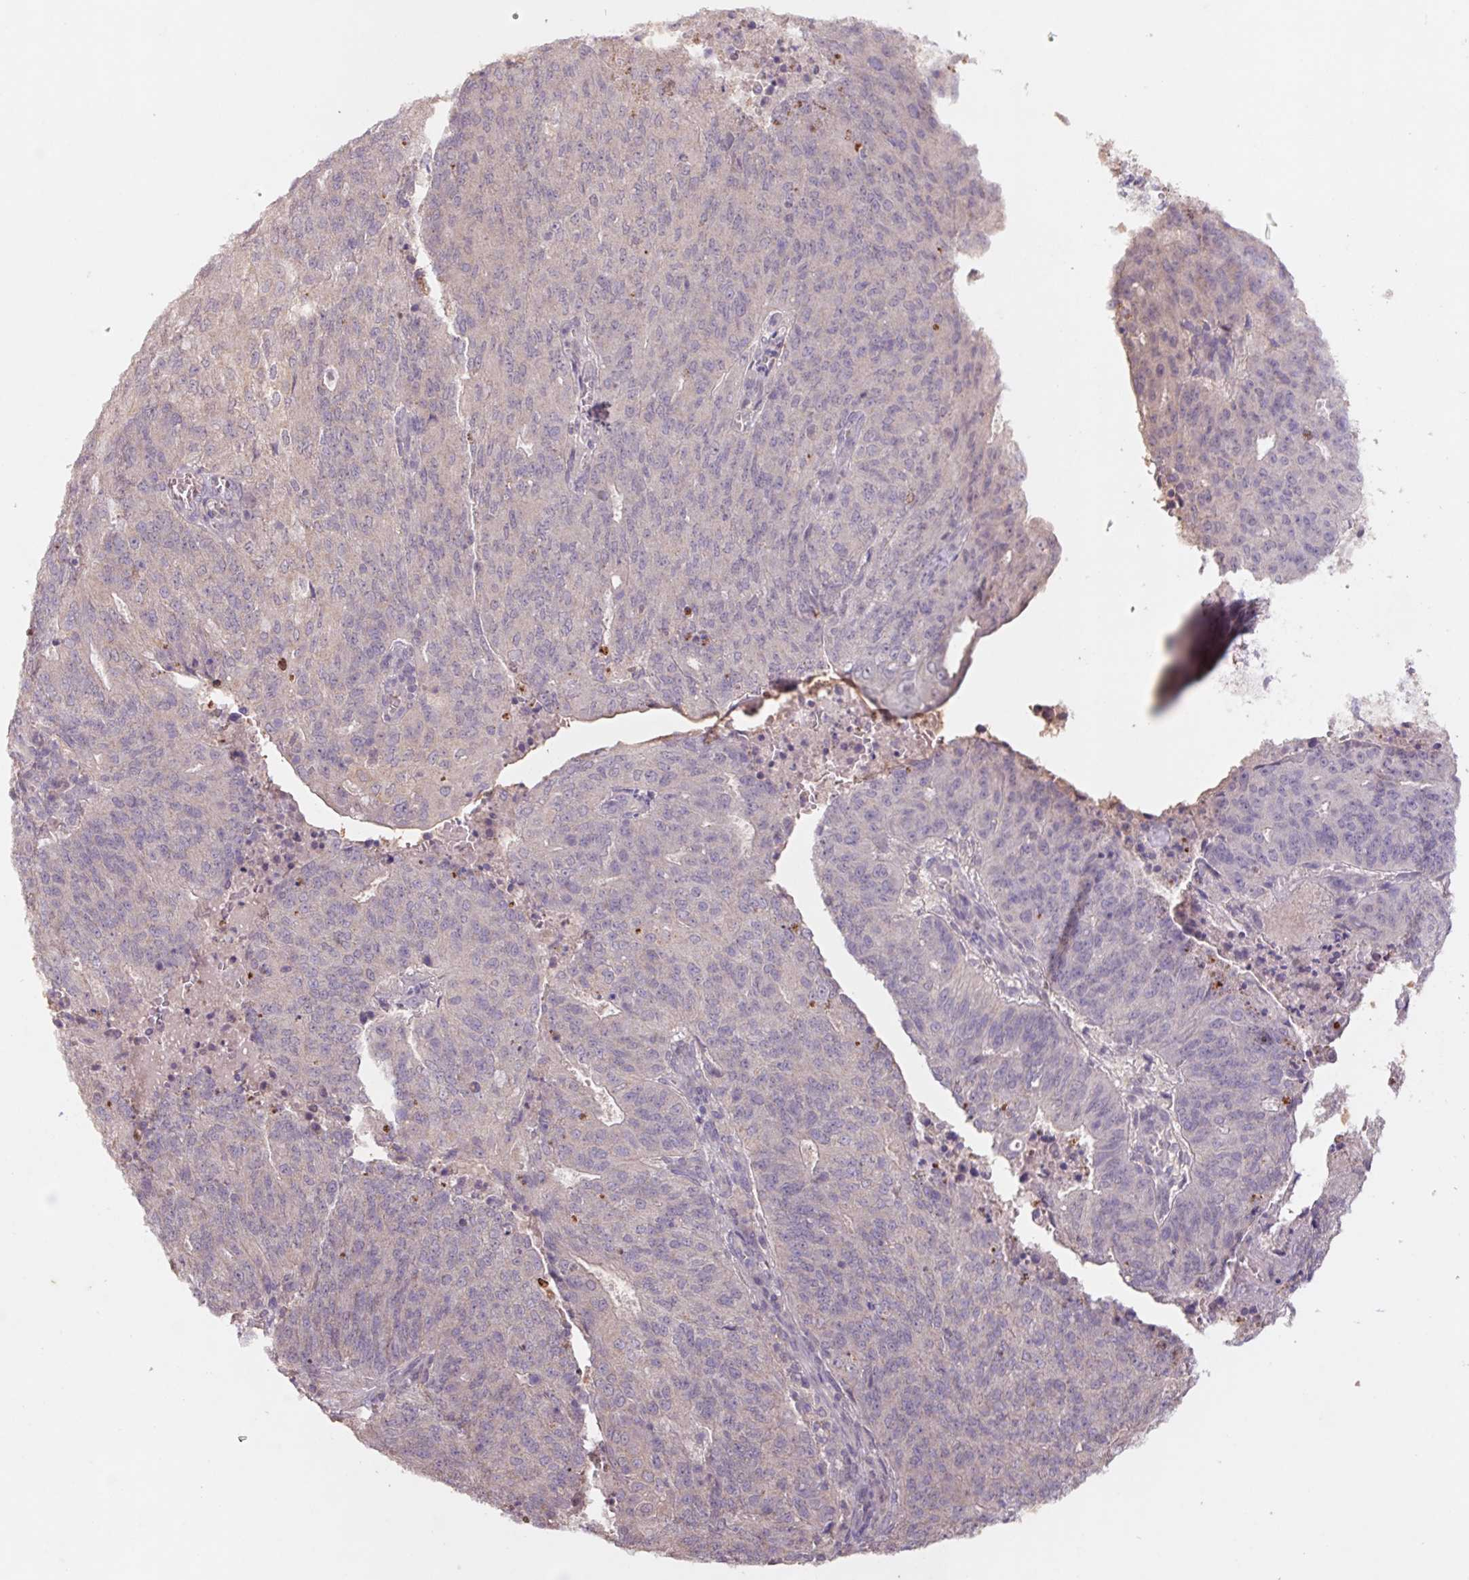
{"staining": {"intensity": "weak", "quantity": "25%-75%", "location": "cytoplasmic/membranous"}, "tissue": "endometrial cancer", "cell_type": "Tumor cells", "image_type": "cancer", "snomed": [{"axis": "morphology", "description": "Adenocarcinoma, NOS"}, {"axis": "topography", "description": "Endometrium"}], "caption": "Protein staining shows weak cytoplasmic/membranous expression in about 25%-75% of tumor cells in endometrial adenocarcinoma. The protein is shown in brown color, while the nuclei are stained blue.", "gene": "GRM2", "patient": {"sex": "female", "age": 82}}